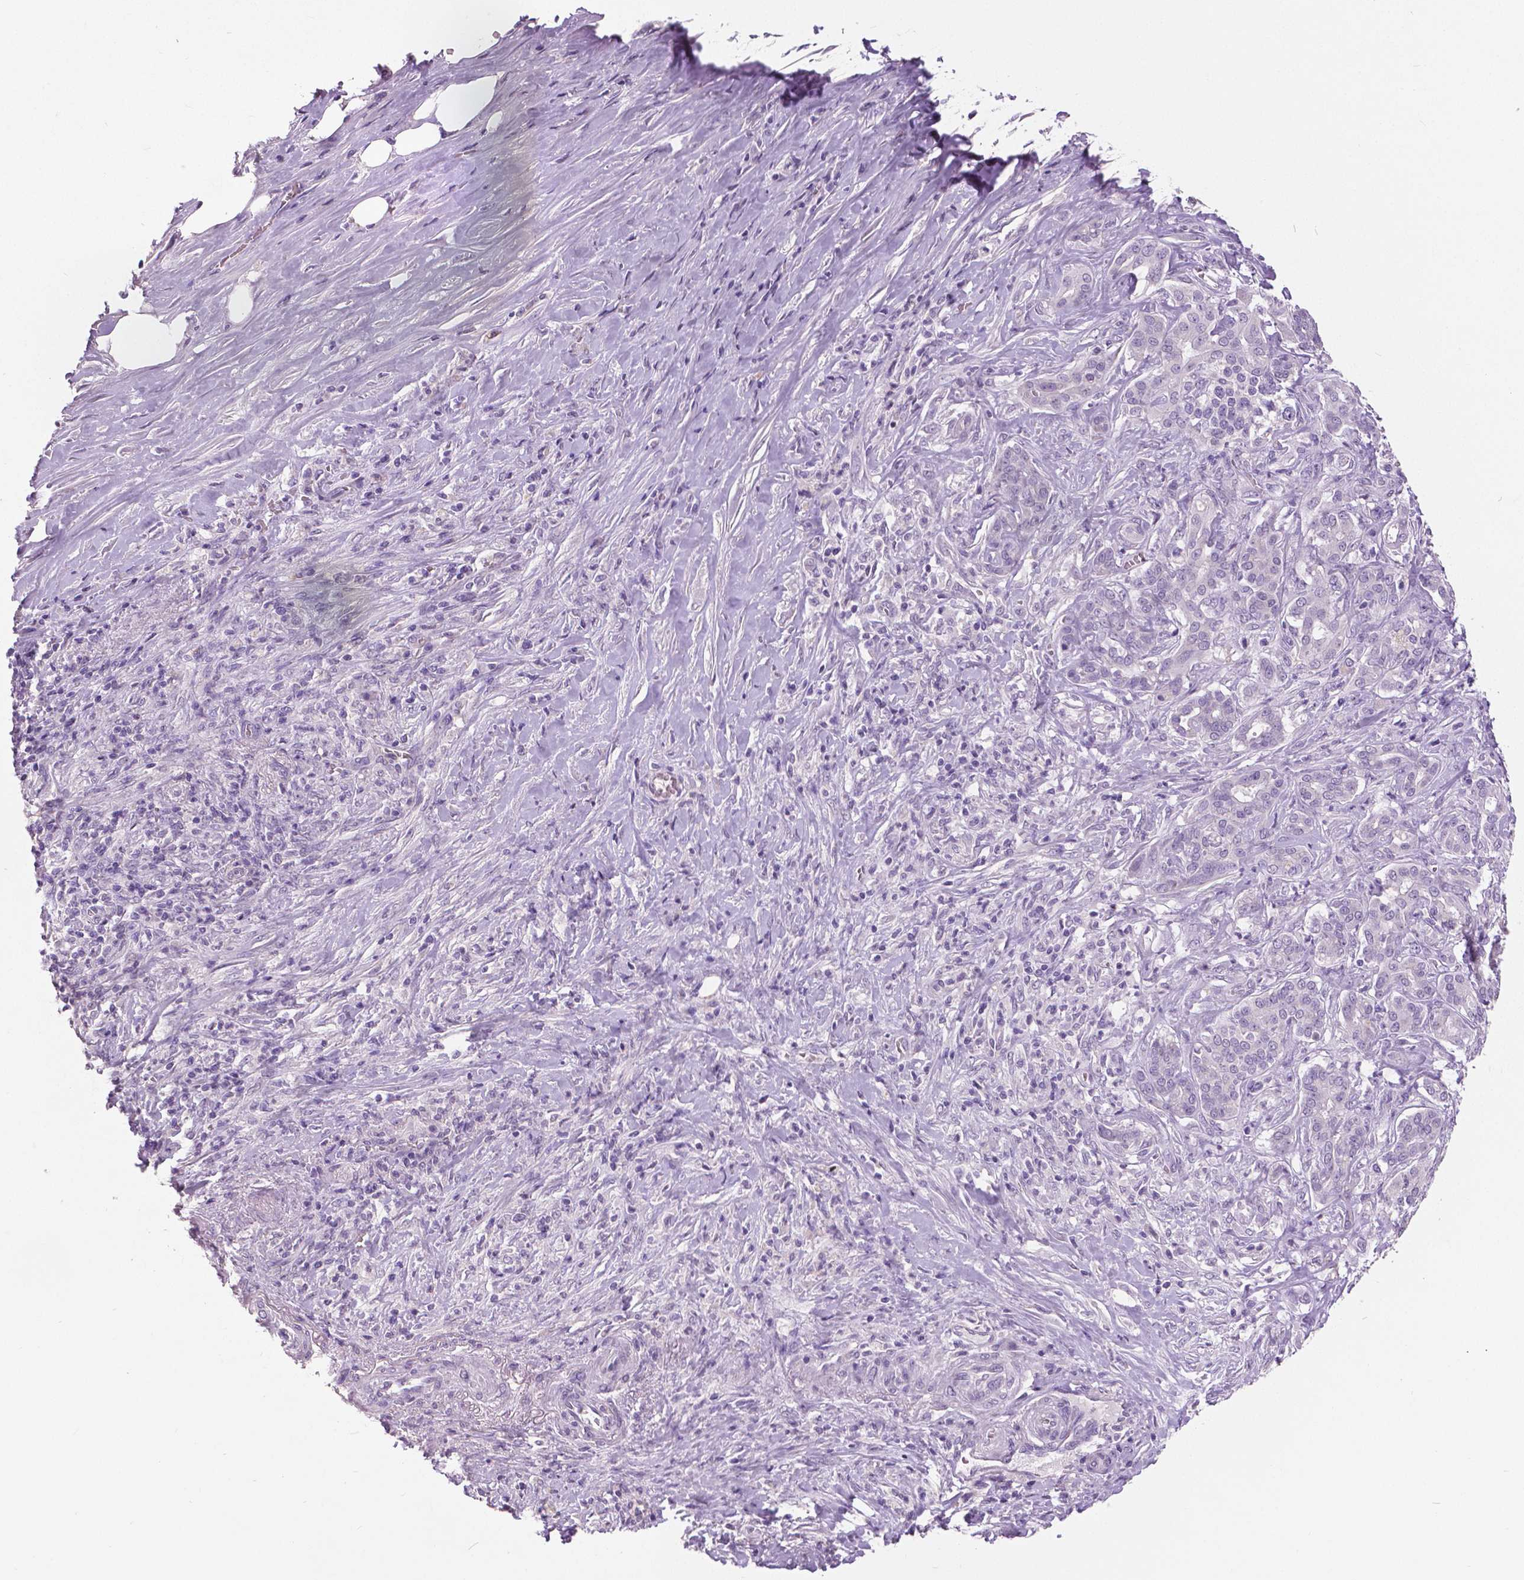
{"staining": {"intensity": "negative", "quantity": "none", "location": "none"}, "tissue": "pancreatic cancer", "cell_type": "Tumor cells", "image_type": "cancer", "snomed": [{"axis": "morphology", "description": "Normal tissue, NOS"}, {"axis": "morphology", "description": "Inflammation, NOS"}, {"axis": "morphology", "description": "Adenocarcinoma, NOS"}, {"axis": "topography", "description": "Pancreas"}], "caption": "High power microscopy photomicrograph of an immunohistochemistry histopathology image of pancreatic cancer (adenocarcinoma), revealing no significant expression in tumor cells. (Immunohistochemistry, brightfield microscopy, high magnification).", "gene": "GRIN2A", "patient": {"sex": "male", "age": 57}}